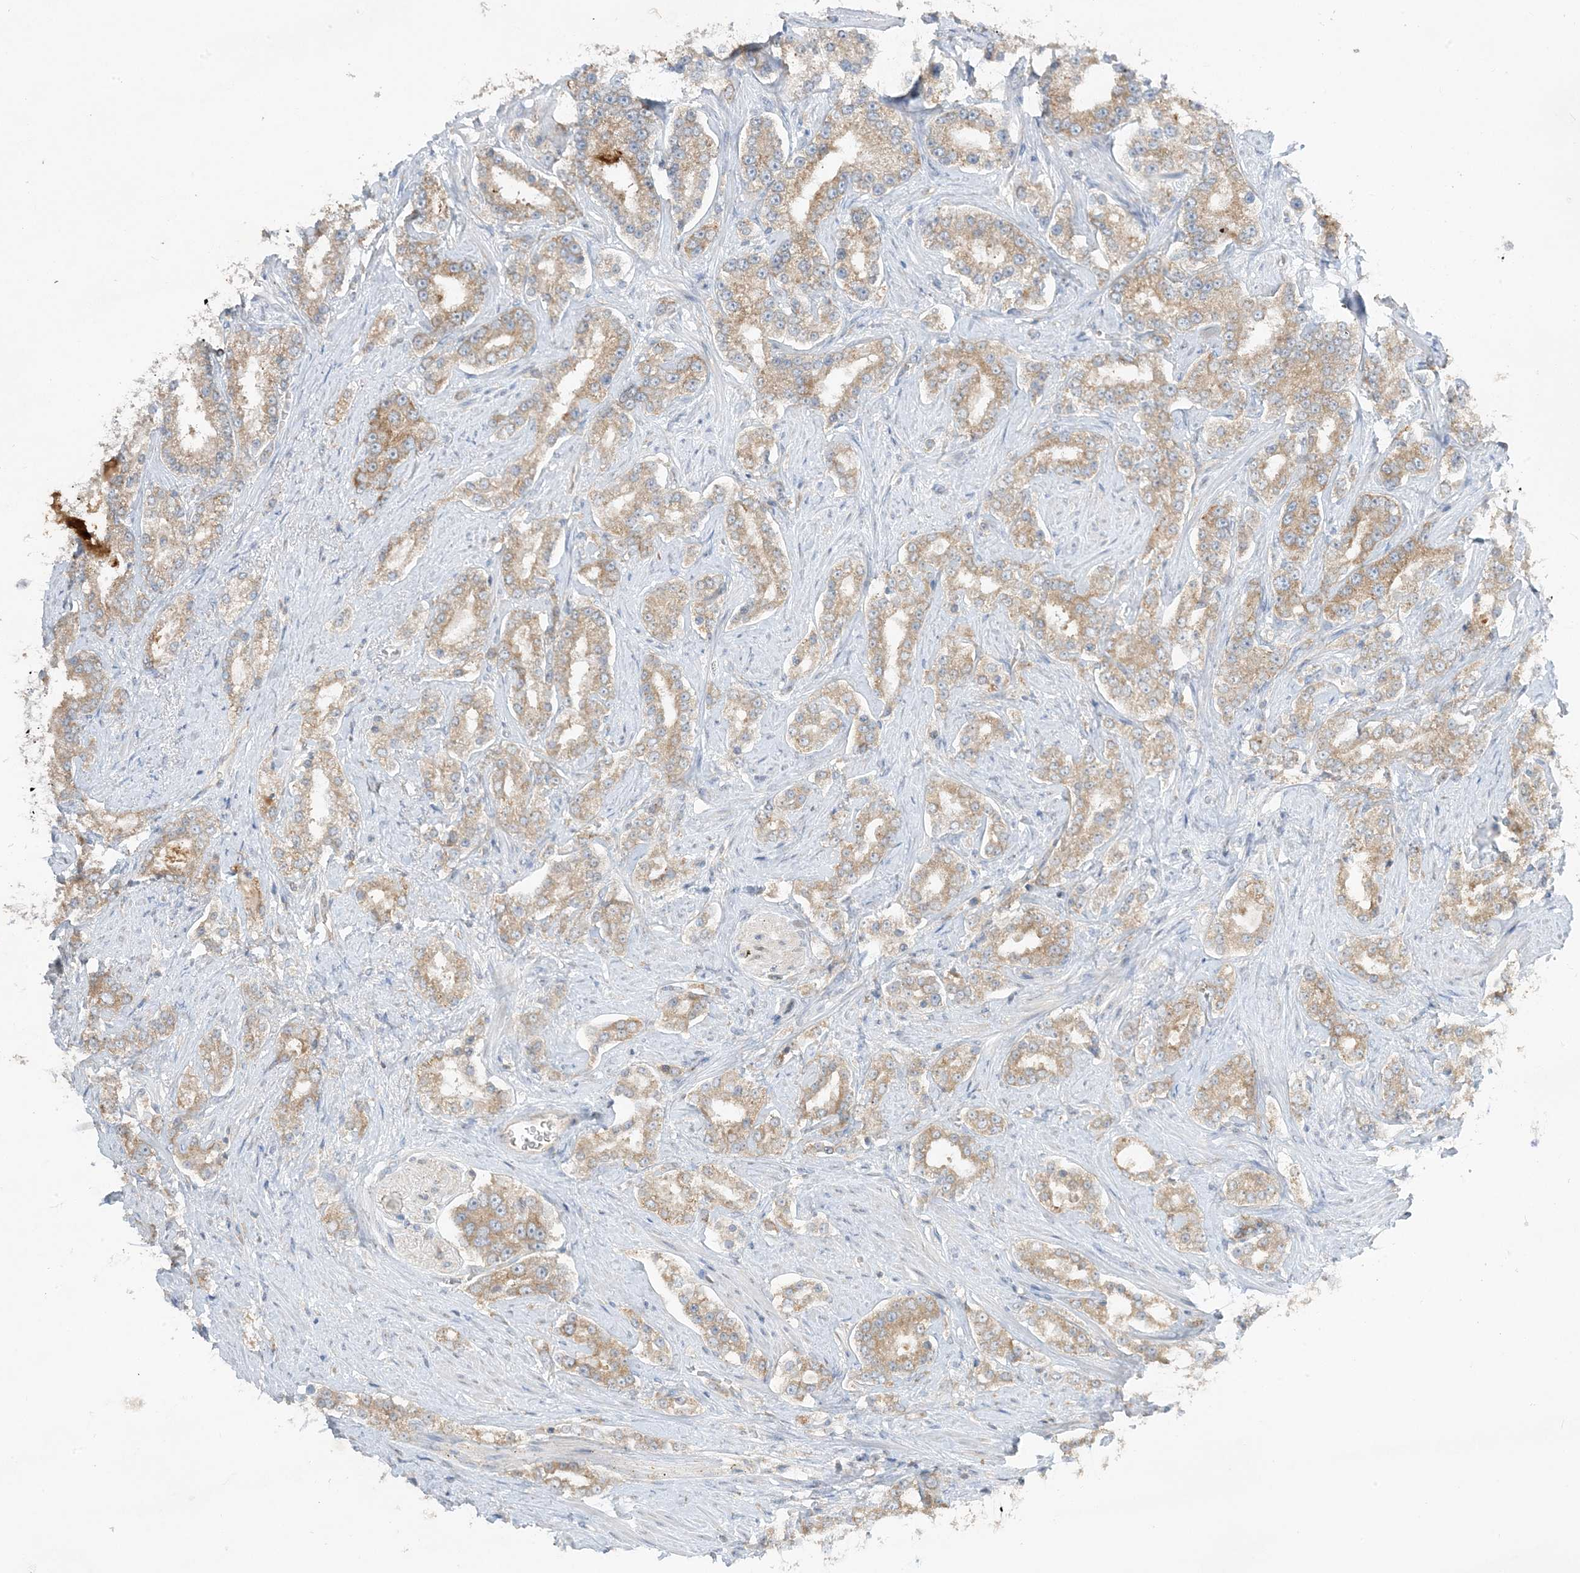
{"staining": {"intensity": "moderate", "quantity": ">75%", "location": "cytoplasmic/membranous"}, "tissue": "prostate cancer", "cell_type": "Tumor cells", "image_type": "cancer", "snomed": [{"axis": "morphology", "description": "Normal tissue, NOS"}, {"axis": "morphology", "description": "Adenocarcinoma, High grade"}, {"axis": "topography", "description": "Prostate"}], "caption": "An immunohistochemistry (IHC) micrograph of tumor tissue is shown. Protein staining in brown labels moderate cytoplasmic/membranous positivity in adenocarcinoma (high-grade) (prostate) within tumor cells.", "gene": "RPP40", "patient": {"sex": "male", "age": 83}}